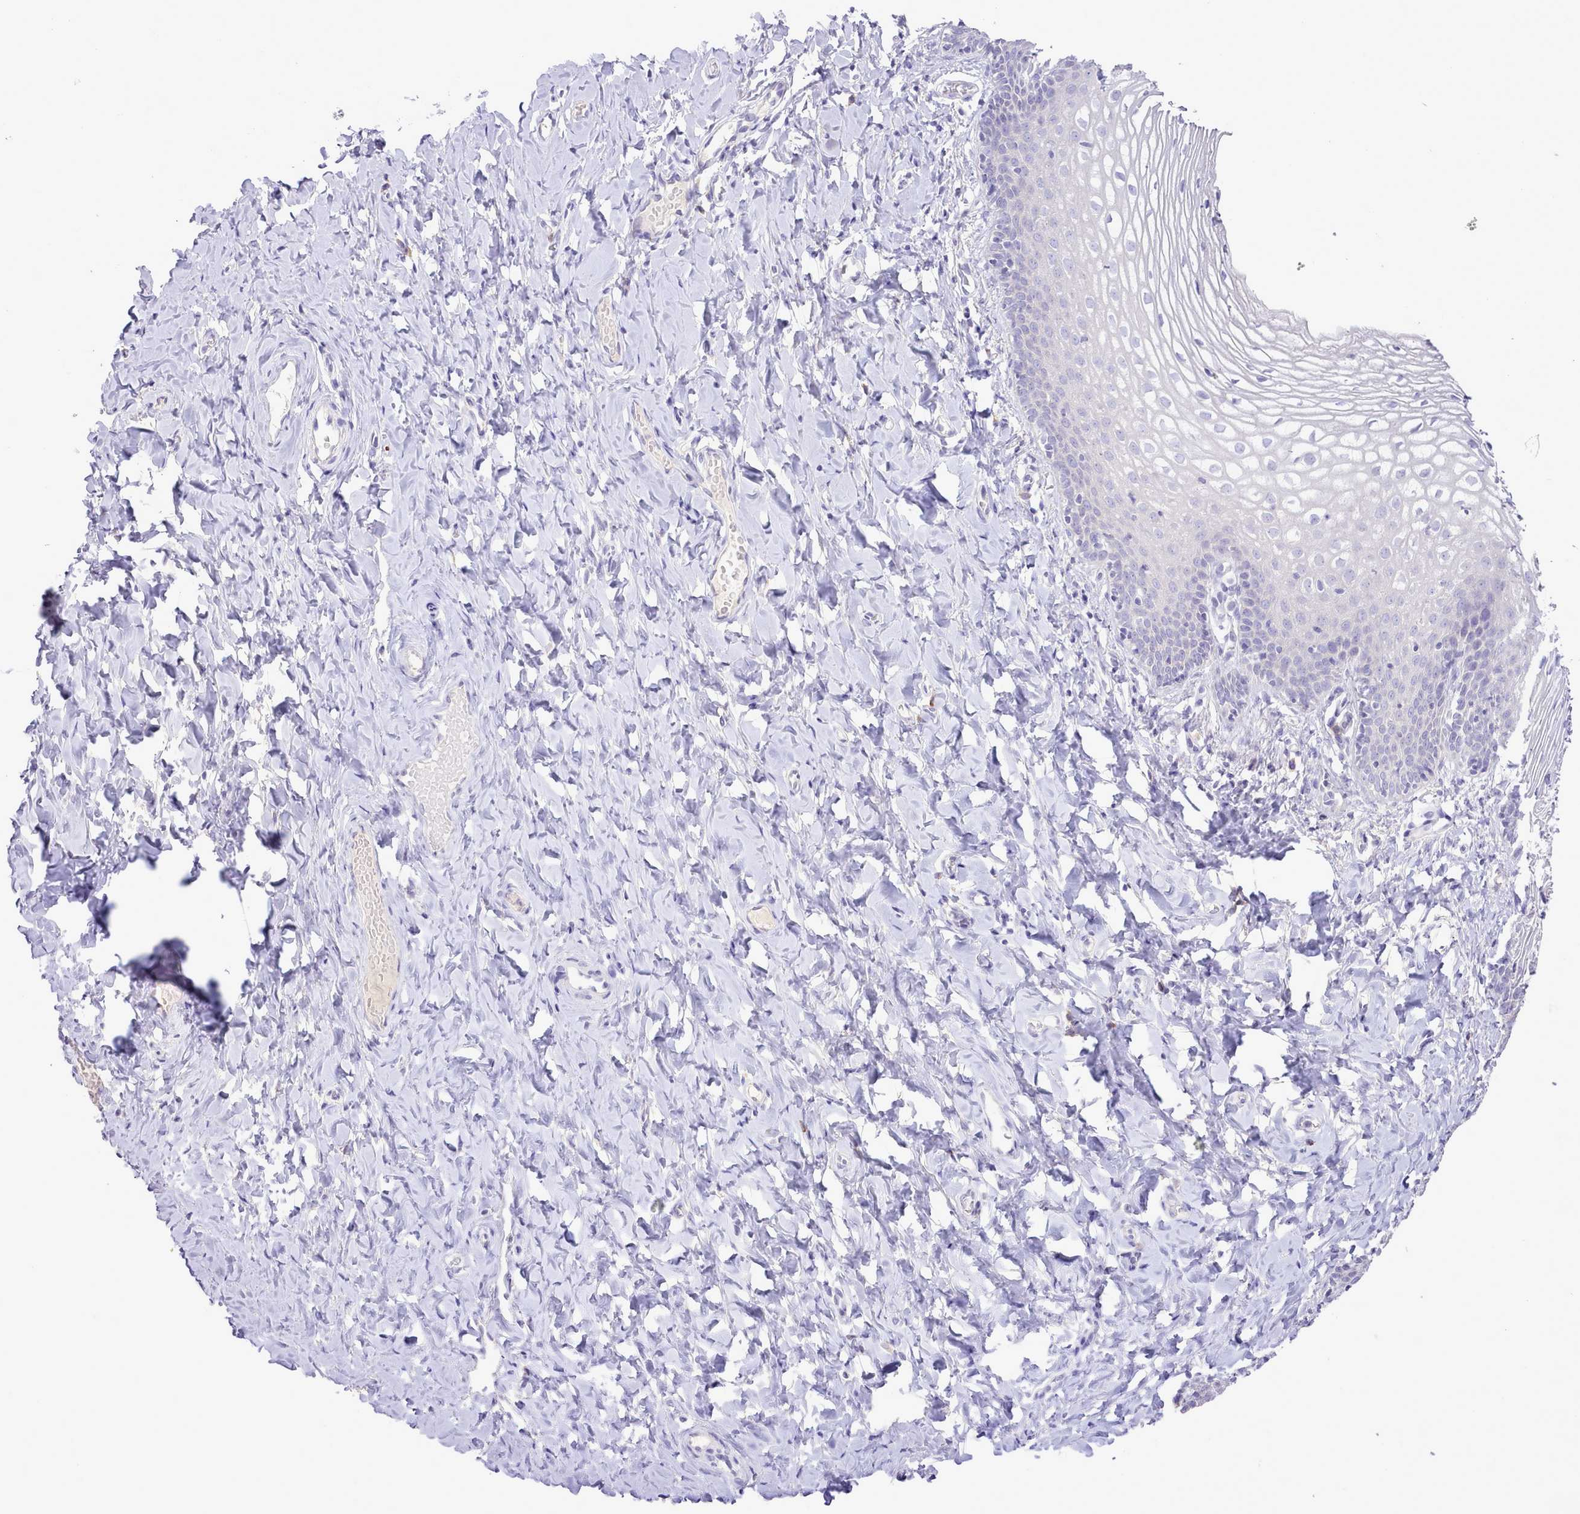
{"staining": {"intensity": "negative", "quantity": "none", "location": "none"}, "tissue": "vagina", "cell_type": "Squamous epithelial cells", "image_type": "normal", "snomed": [{"axis": "morphology", "description": "Normal tissue, NOS"}, {"axis": "topography", "description": "Vagina"}], "caption": "Squamous epithelial cells show no significant protein expression in unremarkable vagina. (Immunohistochemistry (ihc), brightfield microscopy, high magnification).", "gene": "CCL1", "patient": {"sex": "female", "age": 60}}